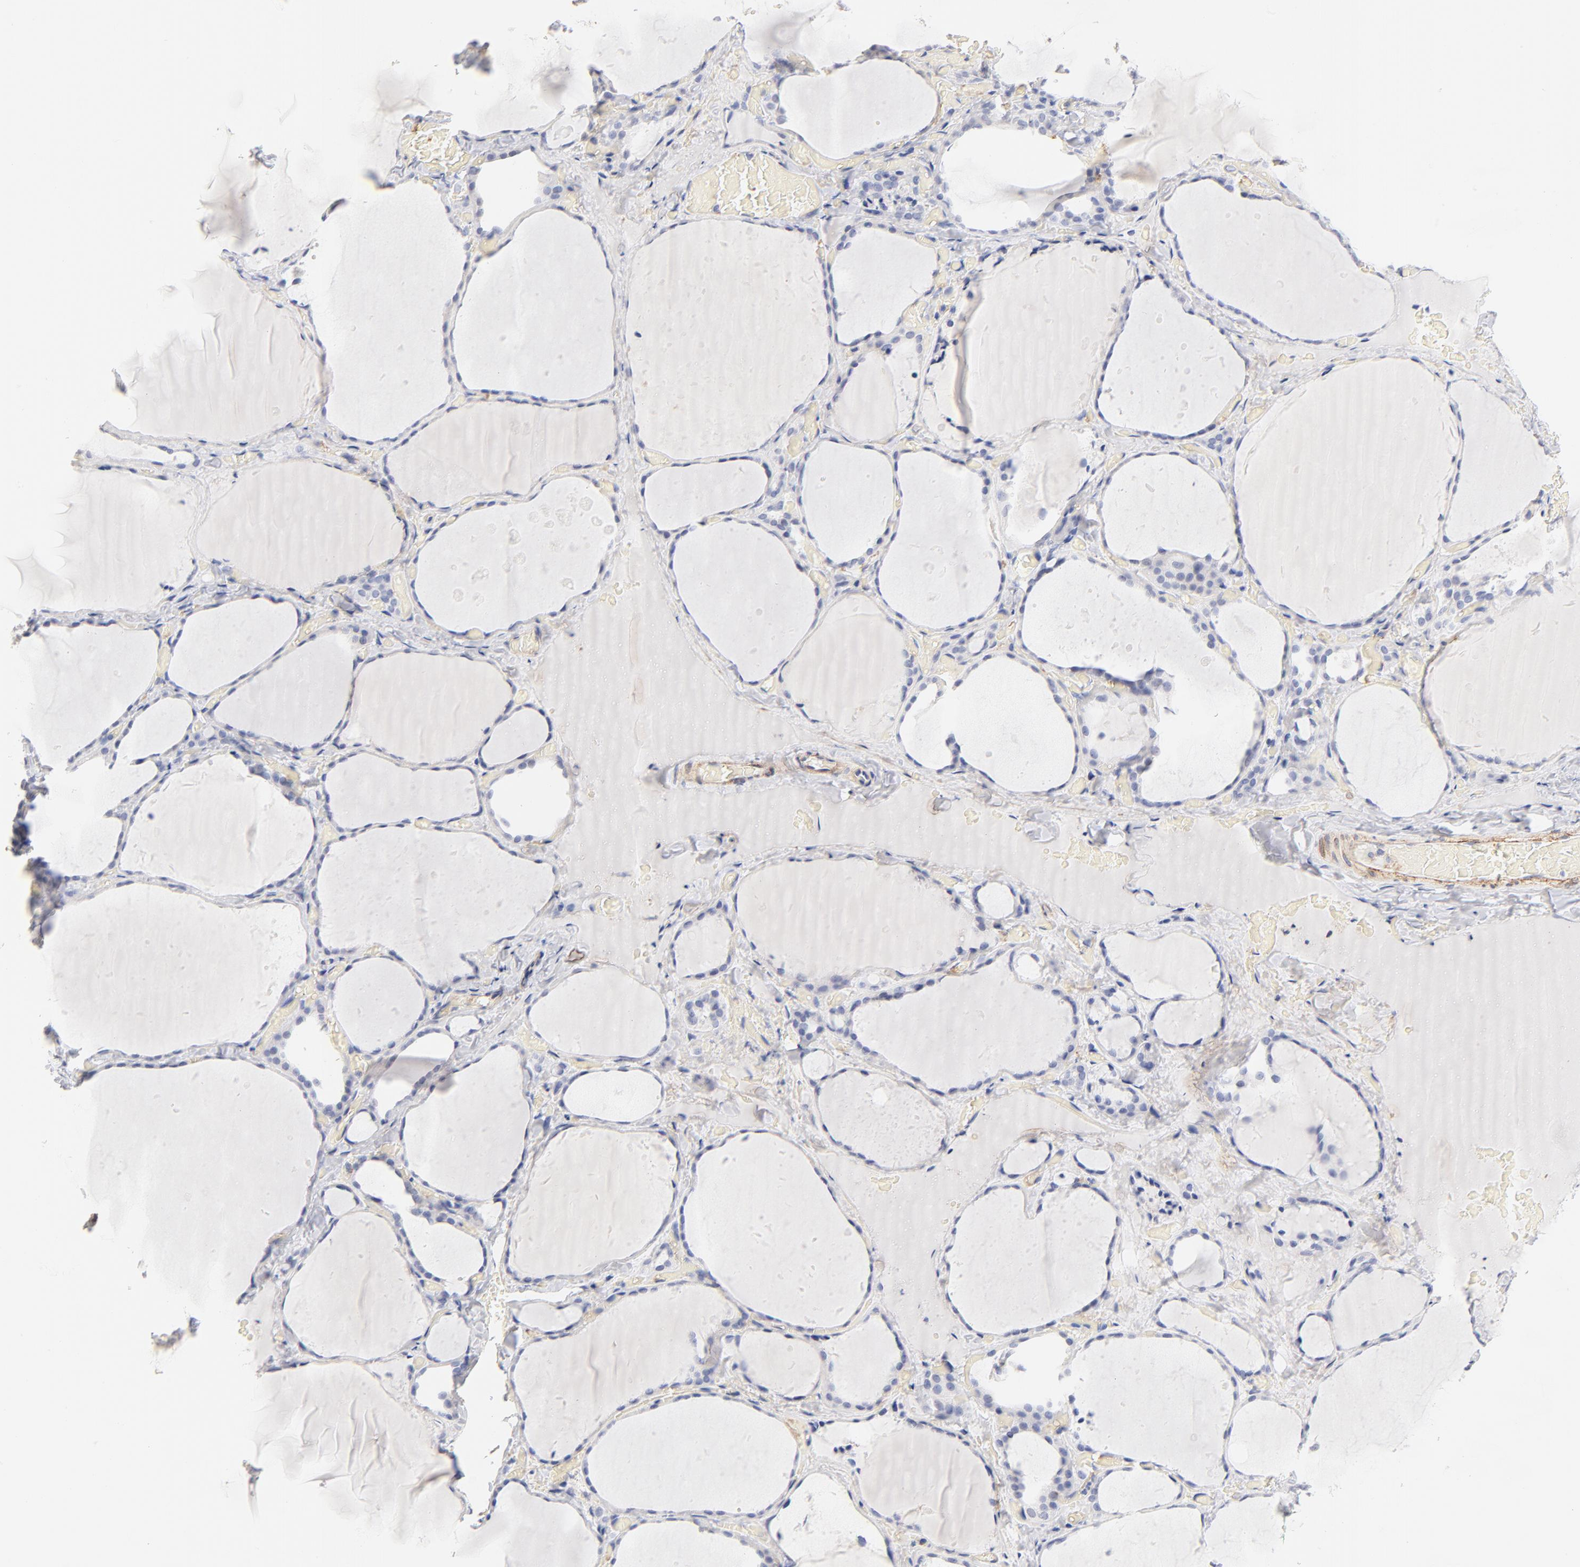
{"staining": {"intensity": "negative", "quantity": "none", "location": "none"}, "tissue": "thyroid gland", "cell_type": "Glandular cells", "image_type": "normal", "snomed": [{"axis": "morphology", "description": "Normal tissue, NOS"}, {"axis": "topography", "description": "Thyroid gland"}], "caption": "High power microscopy micrograph of an IHC image of normal thyroid gland, revealing no significant positivity in glandular cells.", "gene": "ITGA8", "patient": {"sex": "female", "age": 22}}